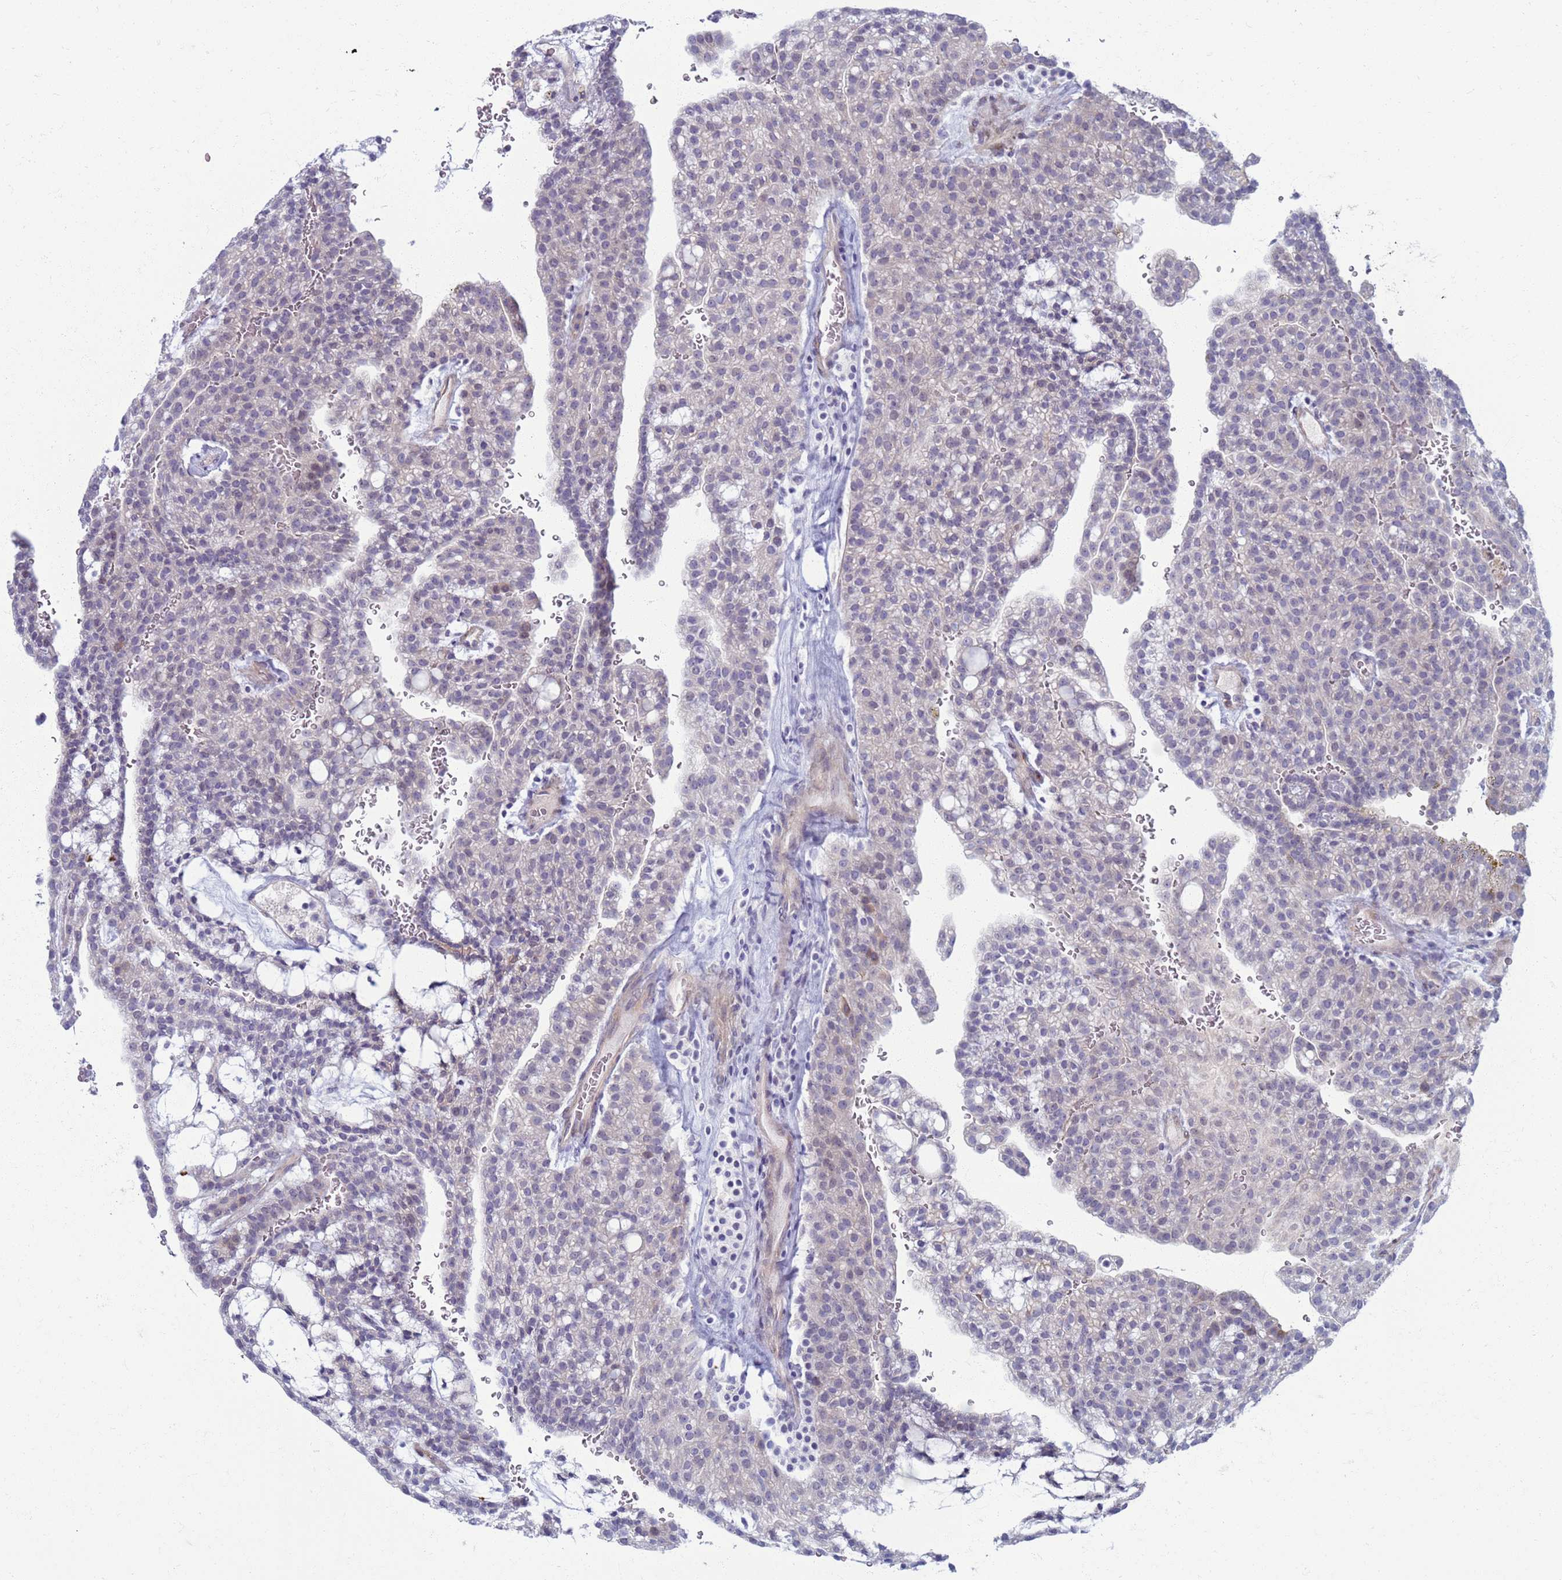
{"staining": {"intensity": "negative", "quantity": "none", "location": "none"}, "tissue": "renal cancer", "cell_type": "Tumor cells", "image_type": "cancer", "snomed": [{"axis": "morphology", "description": "Adenocarcinoma, NOS"}, {"axis": "topography", "description": "Kidney"}], "caption": "Tumor cells are negative for protein expression in human renal cancer (adenocarcinoma).", "gene": "CLCA2", "patient": {"sex": "male", "age": 63}}